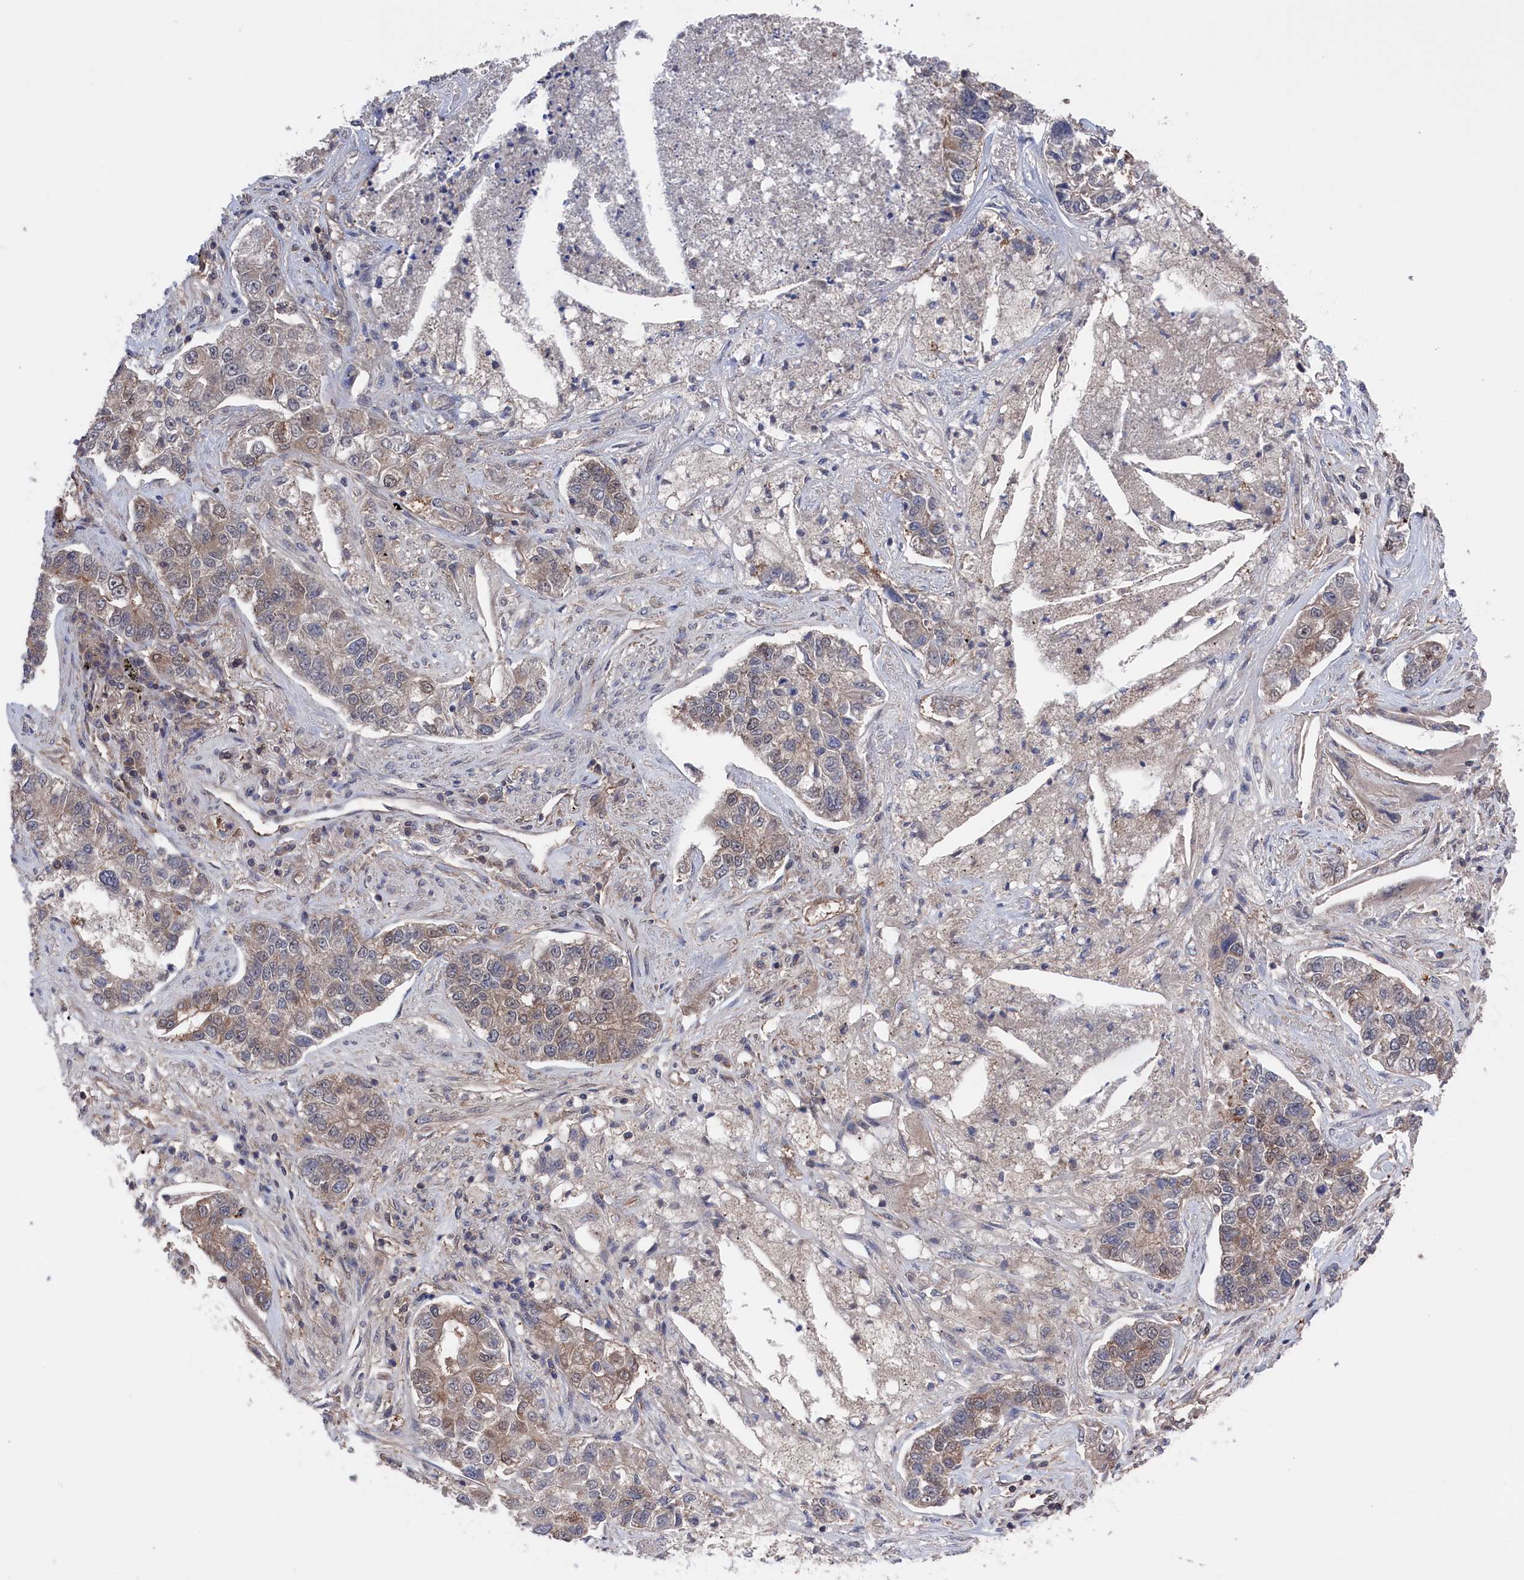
{"staining": {"intensity": "weak", "quantity": "25%-75%", "location": "cytoplasmic/membranous"}, "tissue": "lung cancer", "cell_type": "Tumor cells", "image_type": "cancer", "snomed": [{"axis": "morphology", "description": "Adenocarcinoma, NOS"}, {"axis": "topography", "description": "Lung"}], "caption": "Immunohistochemical staining of lung cancer (adenocarcinoma) demonstrates low levels of weak cytoplasmic/membranous protein positivity in approximately 25%-75% of tumor cells. Using DAB (3,3'-diaminobenzidine) (brown) and hematoxylin (blue) stains, captured at high magnification using brightfield microscopy.", "gene": "NUTF2", "patient": {"sex": "male", "age": 49}}